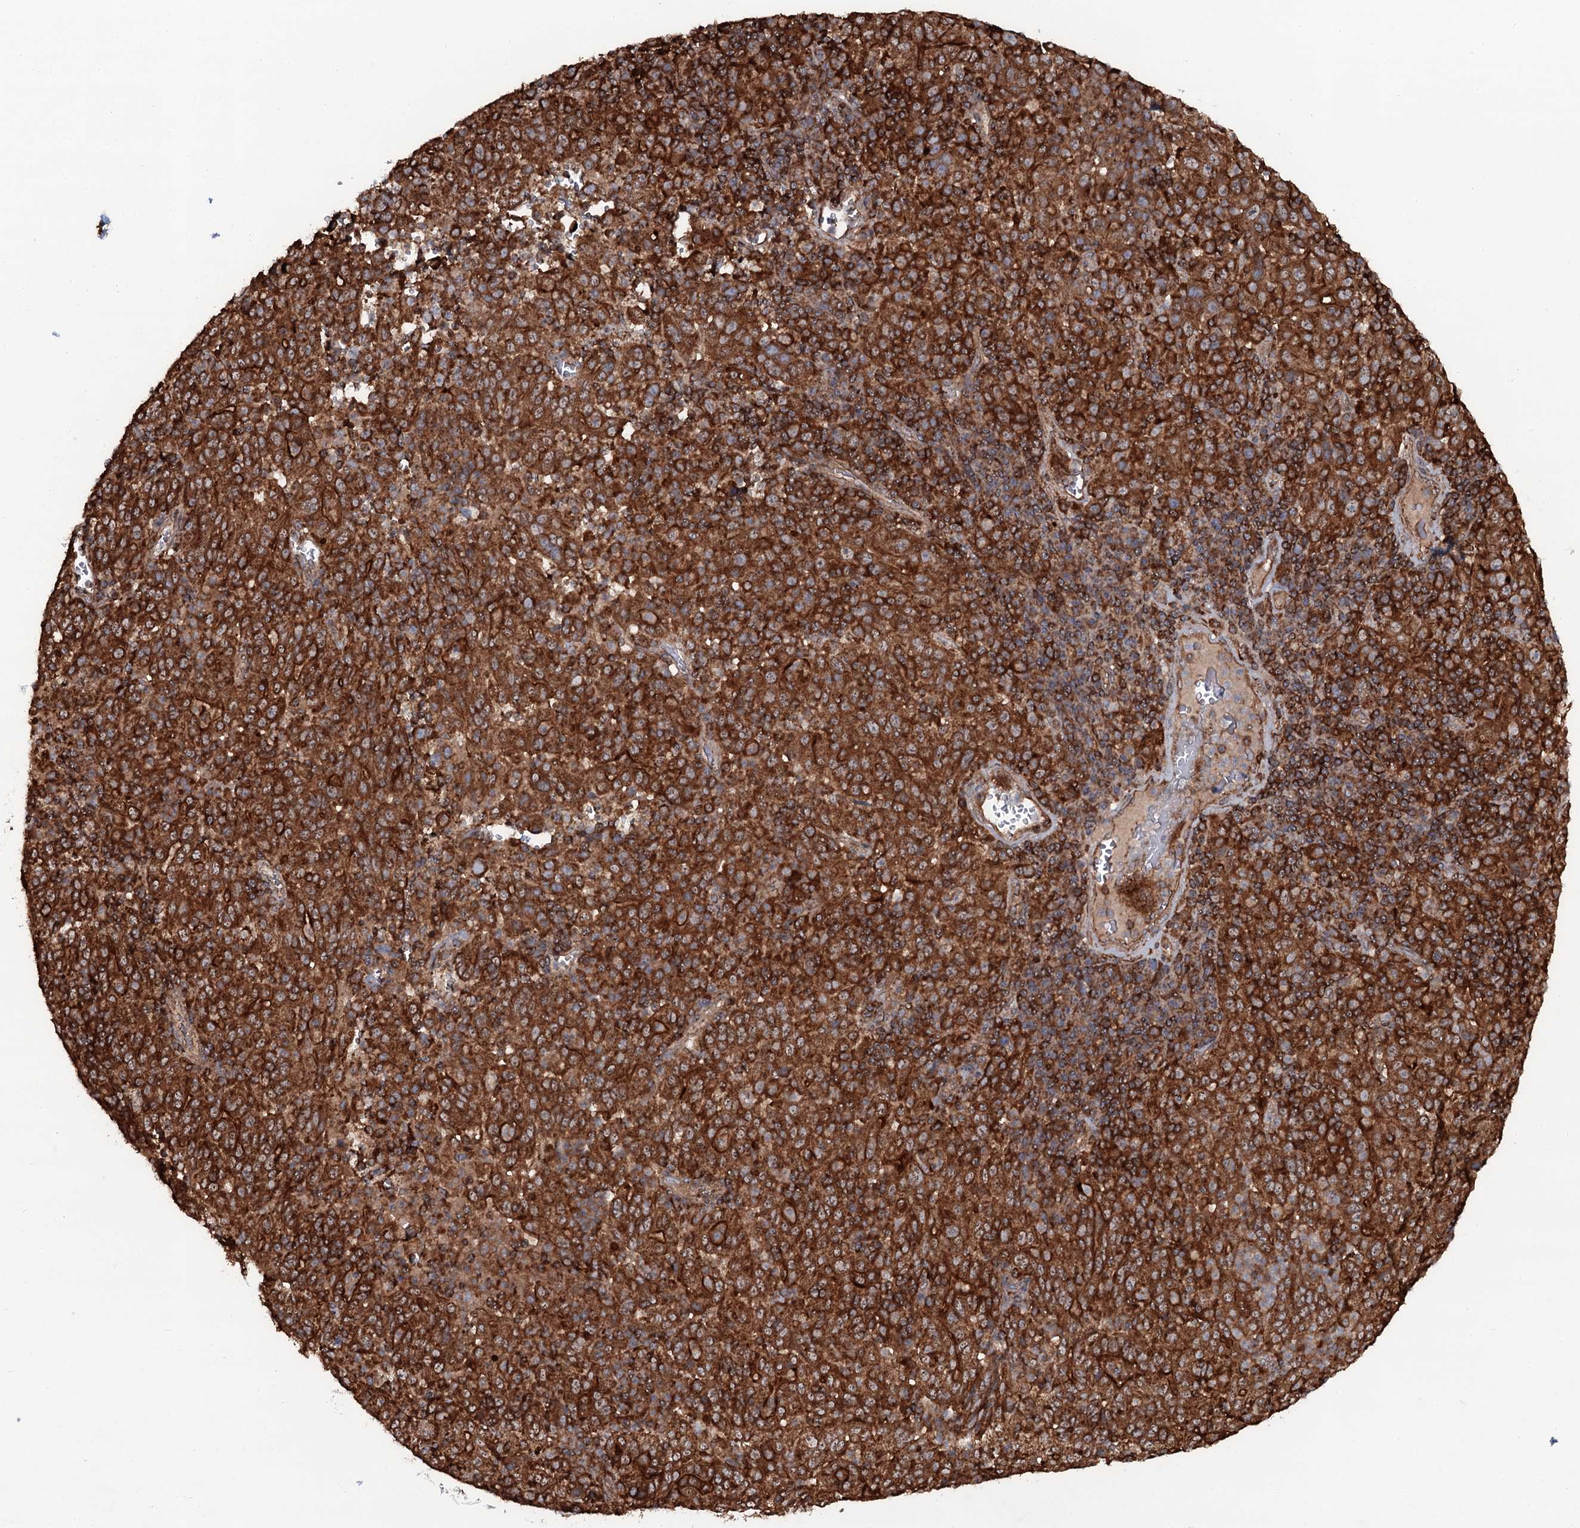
{"staining": {"intensity": "strong", "quantity": ">75%", "location": "cytoplasmic/membranous"}, "tissue": "pancreatic cancer", "cell_type": "Tumor cells", "image_type": "cancer", "snomed": [{"axis": "morphology", "description": "Adenocarcinoma, NOS"}, {"axis": "topography", "description": "Pancreas"}], "caption": "Approximately >75% of tumor cells in human adenocarcinoma (pancreatic) demonstrate strong cytoplasmic/membranous protein staining as visualized by brown immunohistochemical staining.", "gene": "VWA8", "patient": {"sex": "male", "age": 63}}